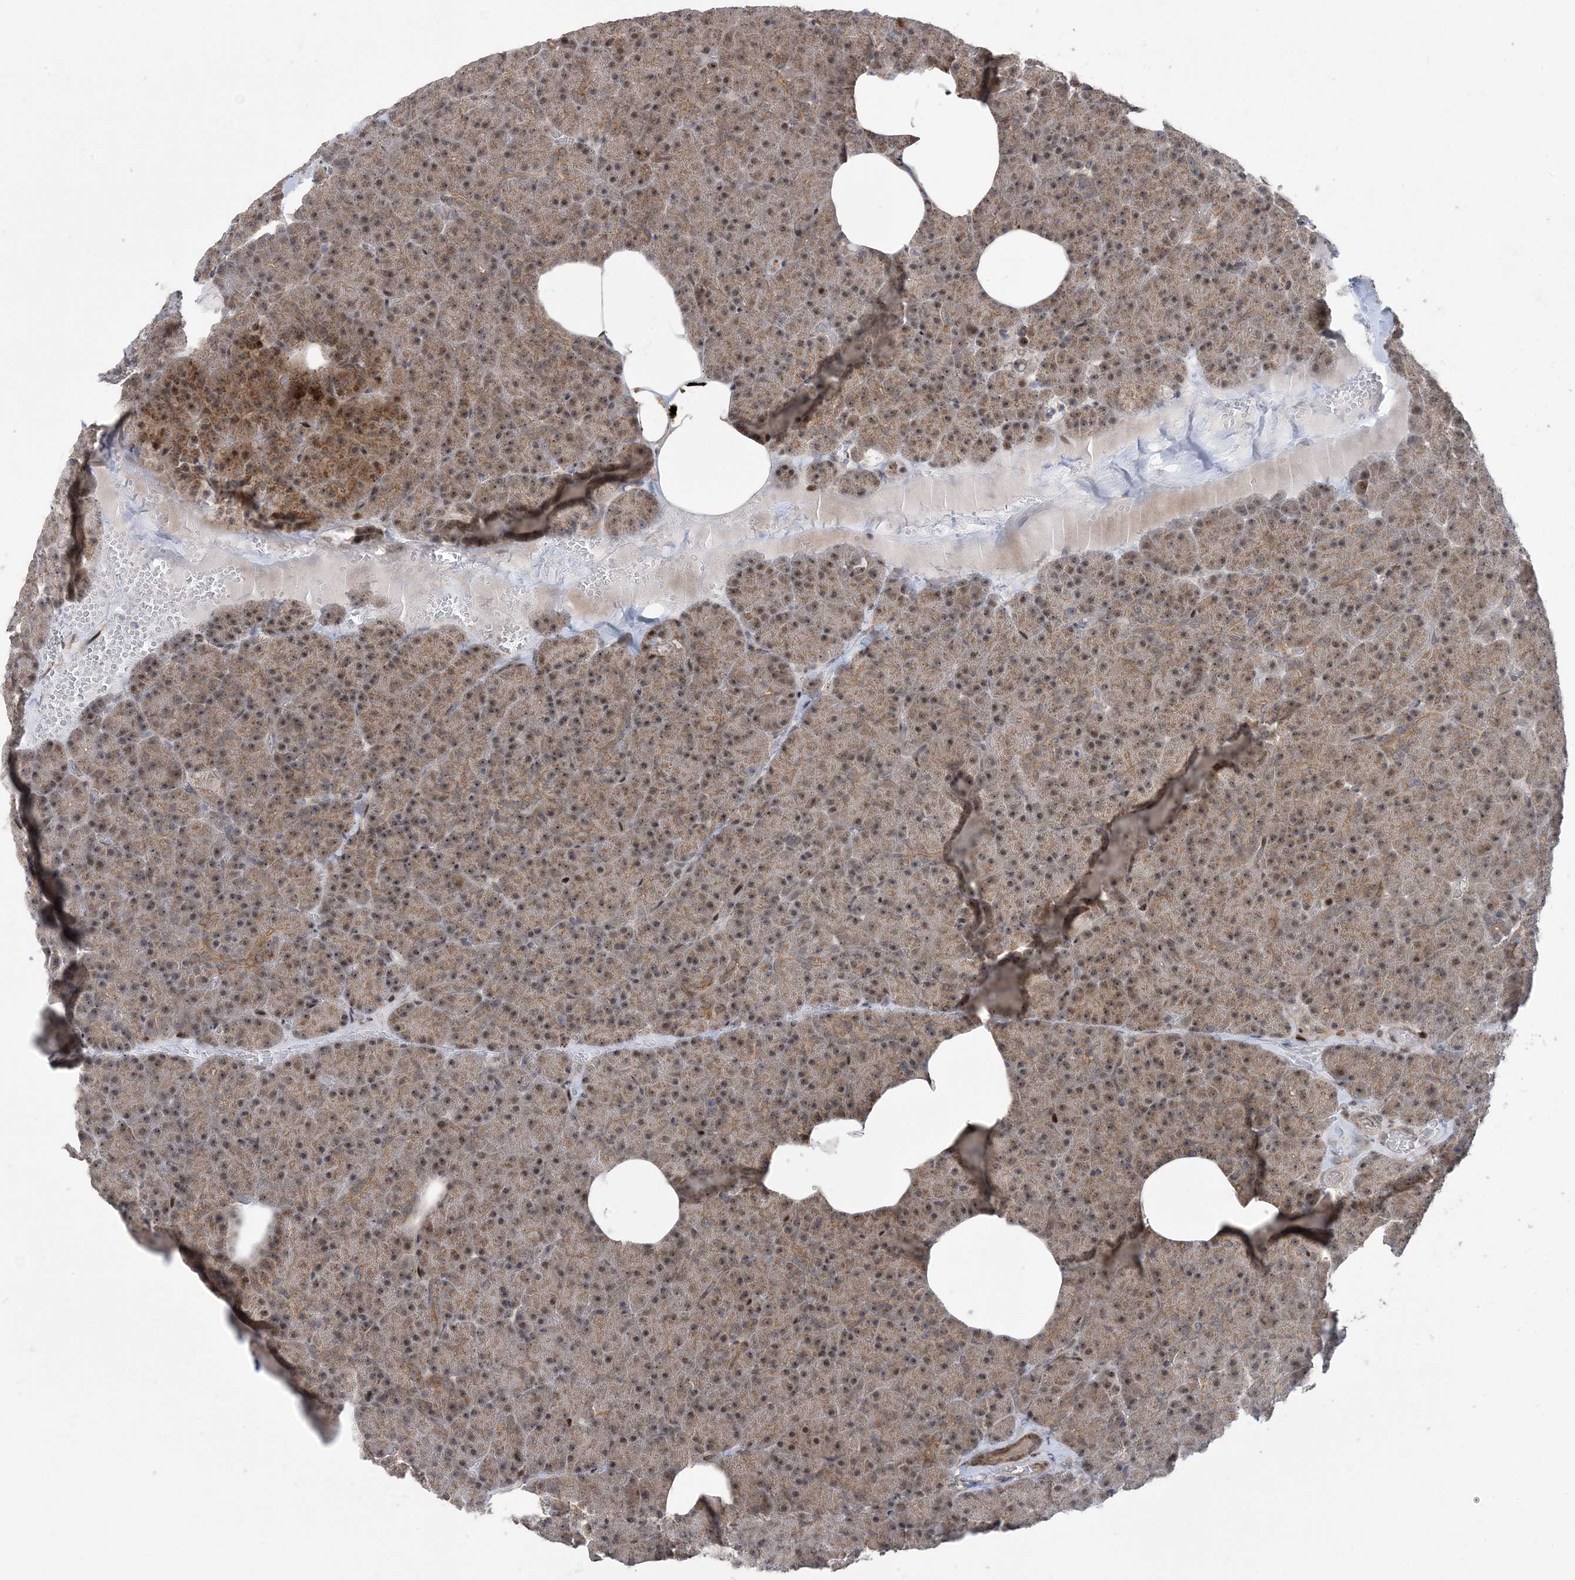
{"staining": {"intensity": "moderate", "quantity": ">75%", "location": "cytoplasmic/membranous,nuclear"}, "tissue": "pancreas", "cell_type": "Exocrine glandular cells", "image_type": "normal", "snomed": [{"axis": "morphology", "description": "Normal tissue, NOS"}, {"axis": "morphology", "description": "Carcinoid, malignant, NOS"}, {"axis": "topography", "description": "Pancreas"}], "caption": "Unremarkable pancreas was stained to show a protein in brown. There is medium levels of moderate cytoplasmic/membranous,nuclear staining in about >75% of exocrine glandular cells.", "gene": "FAM9B", "patient": {"sex": "female", "age": 35}}